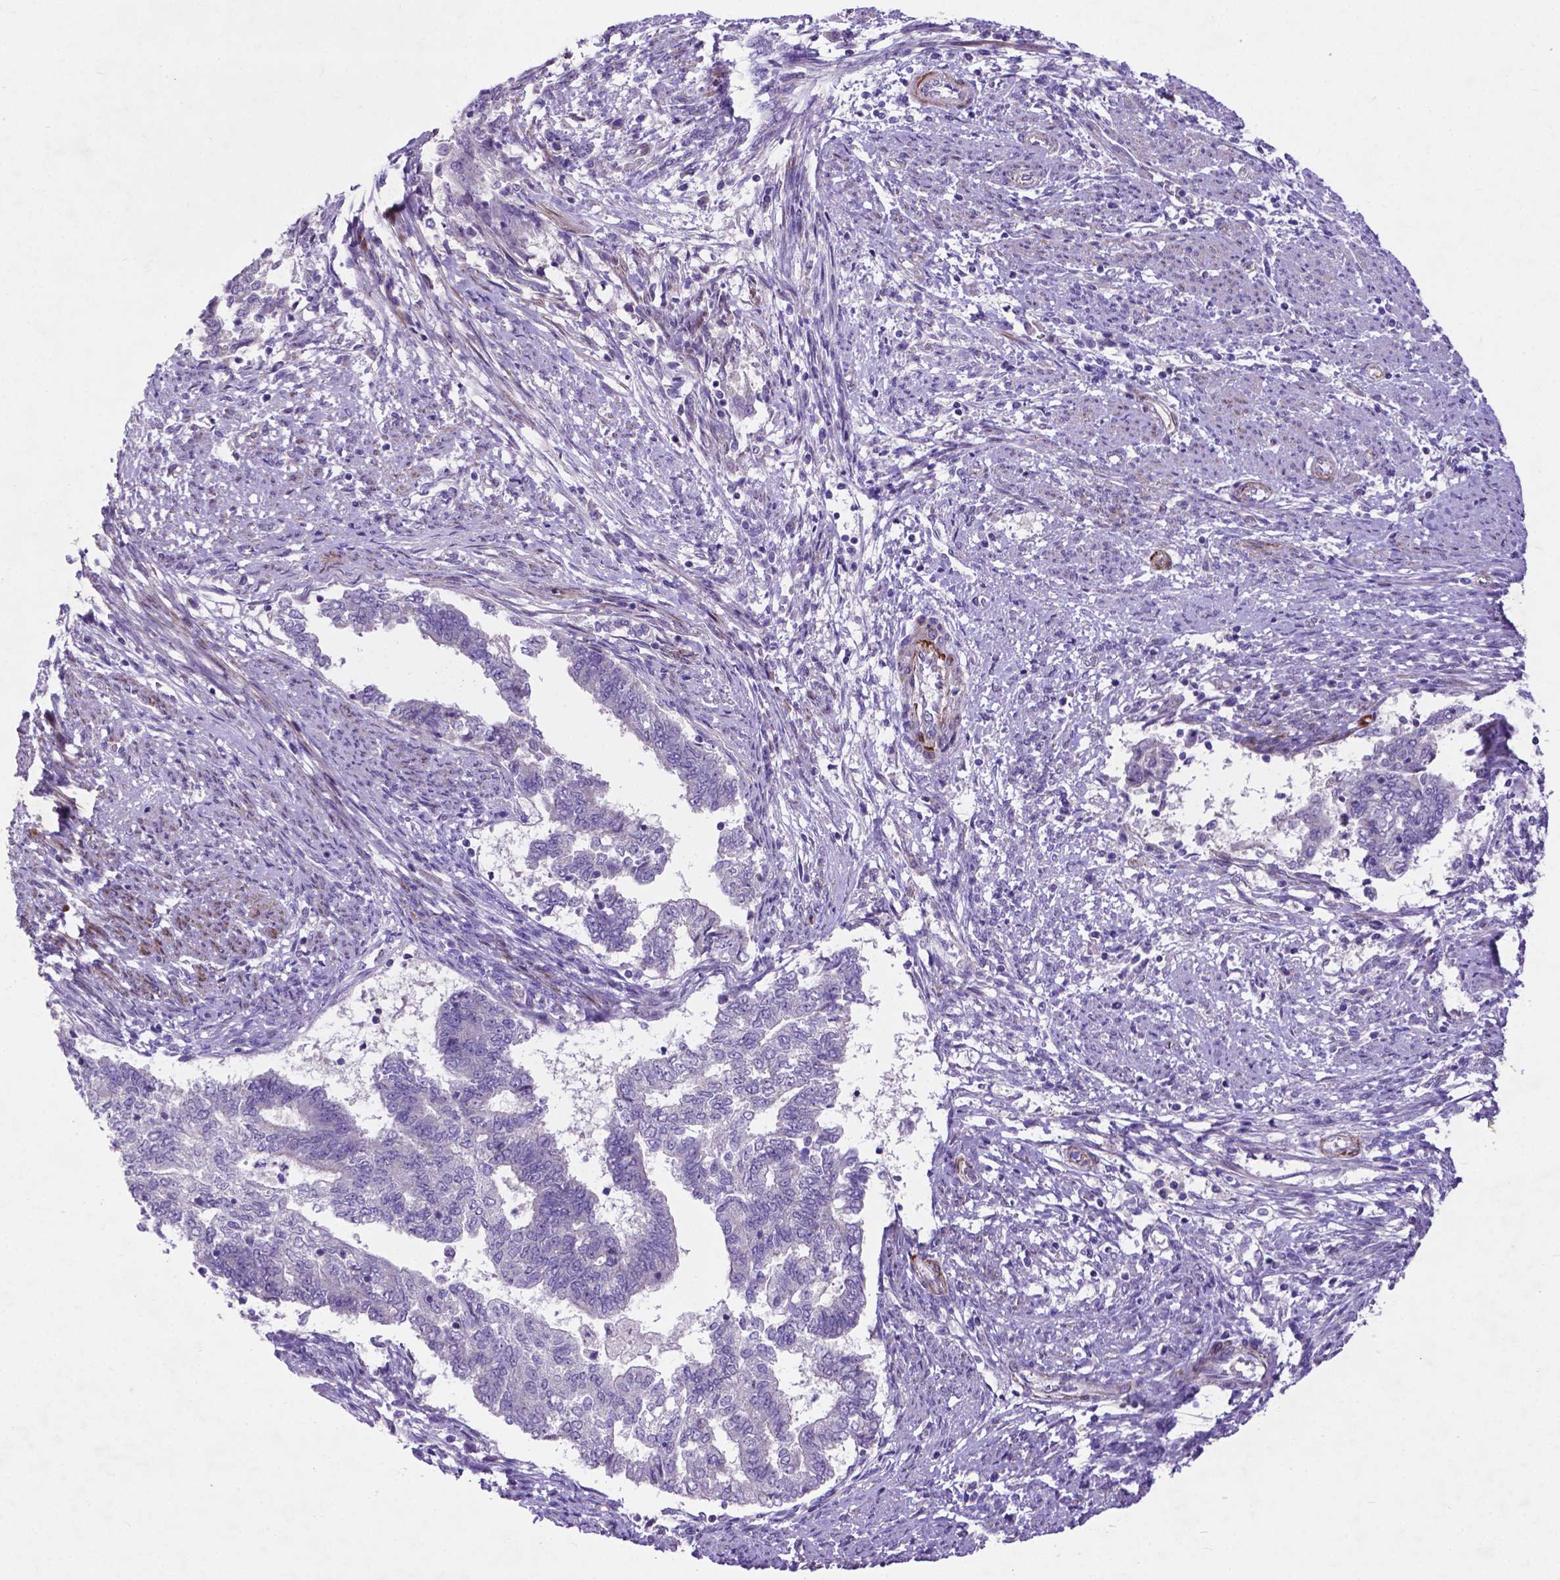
{"staining": {"intensity": "negative", "quantity": "none", "location": "none"}, "tissue": "endometrial cancer", "cell_type": "Tumor cells", "image_type": "cancer", "snomed": [{"axis": "morphology", "description": "Adenocarcinoma, NOS"}, {"axis": "topography", "description": "Endometrium"}], "caption": "There is no significant expression in tumor cells of endometrial cancer (adenocarcinoma).", "gene": "PFKFB4", "patient": {"sex": "female", "age": 65}}